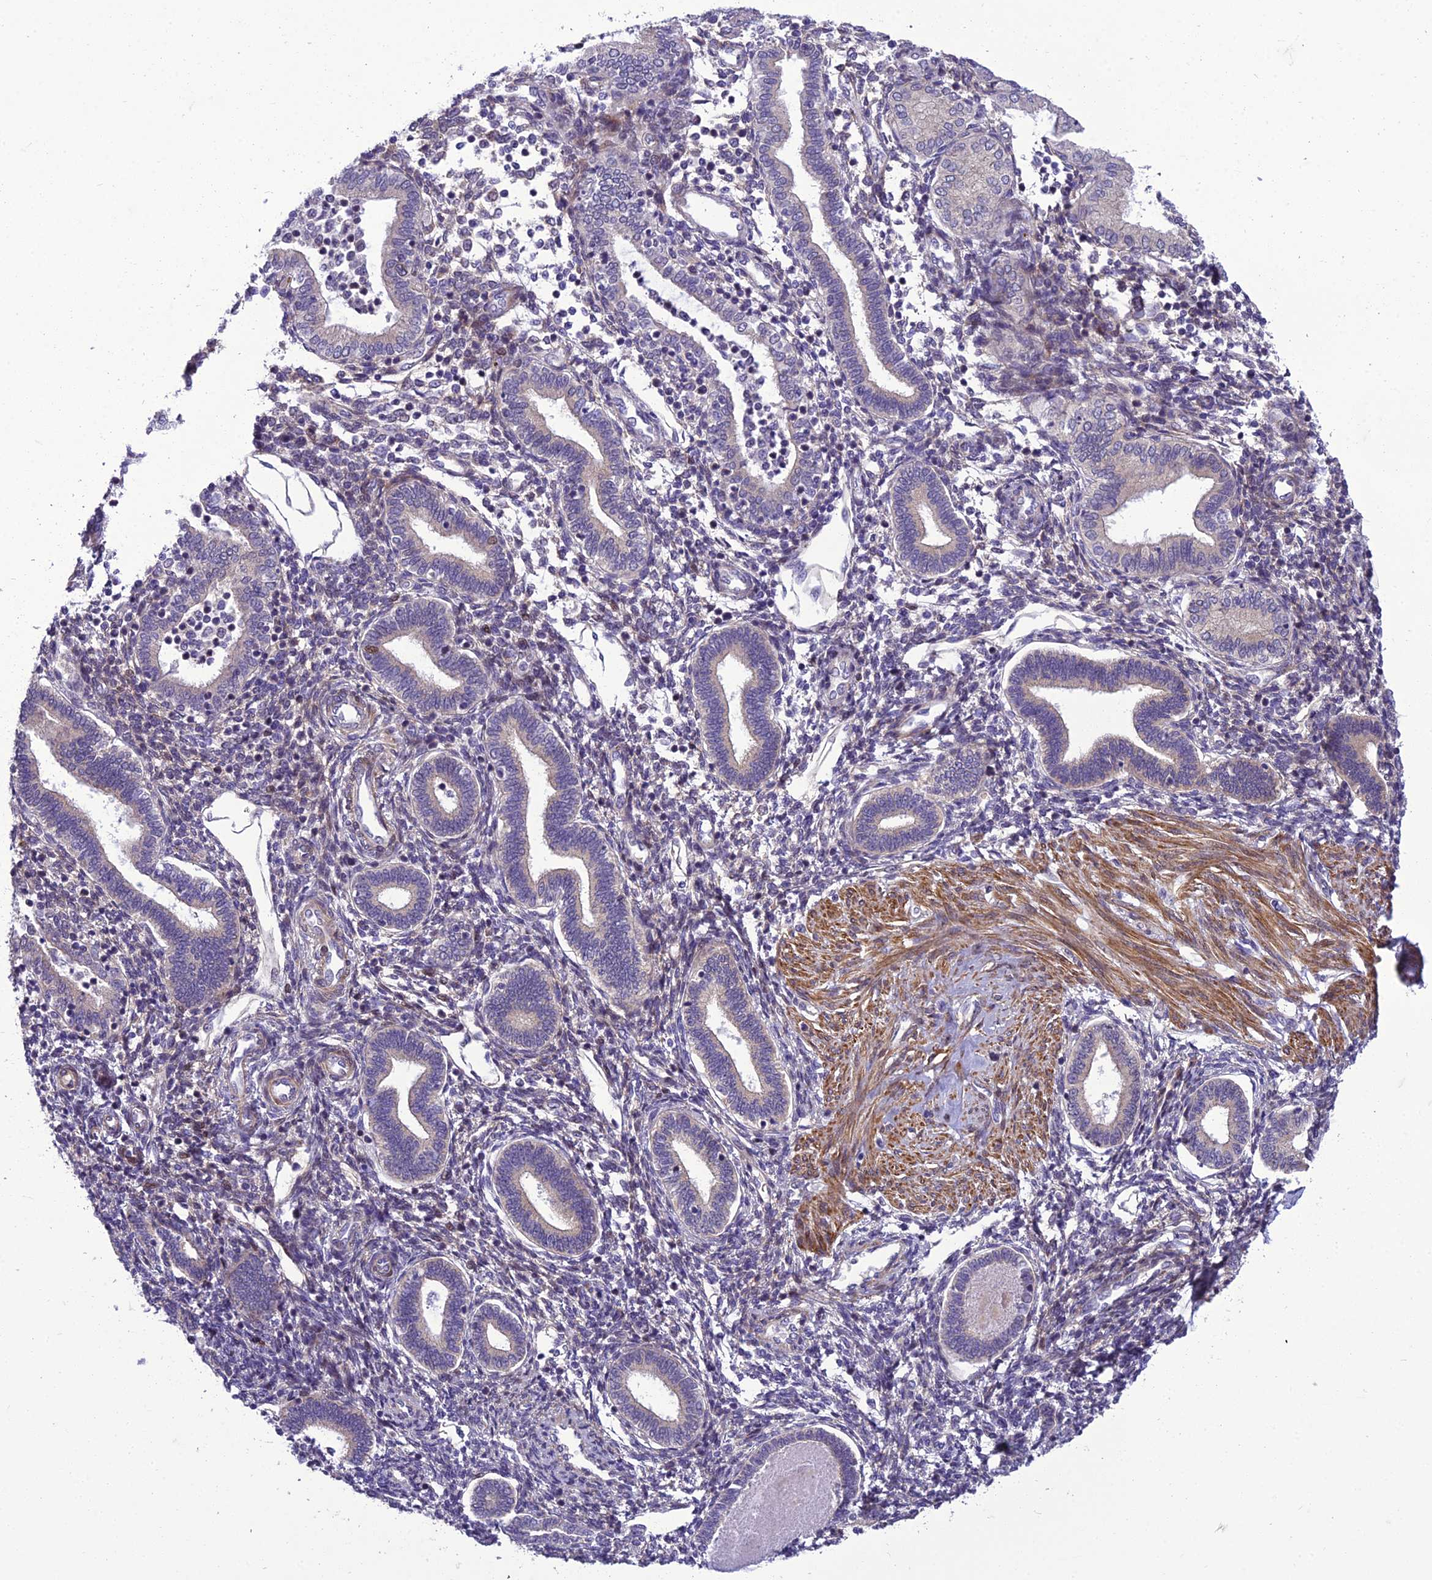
{"staining": {"intensity": "negative", "quantity": "none", "location": "none"}, "tissue": "endometrium", "cell_type": "Cells in endometrial stroma", "image_type": "normal", "snomed": [{"axis": "morphology", "description": "Normal tissue, NOS"}, {"axis": "topography", "description": "Endometrium"}], "caption": "A histopathology image of endometrium stained for a protein displays no brown staining in cells in endometrial stroma. (Stains: DAB (3,3'-diaminobenzidine) IHC with hematoxylin counter stain, Microscopy: brightfield microscopy at high magnification).", "gene": "GAB4", "patient": {"sex": "female", "age": 53}}